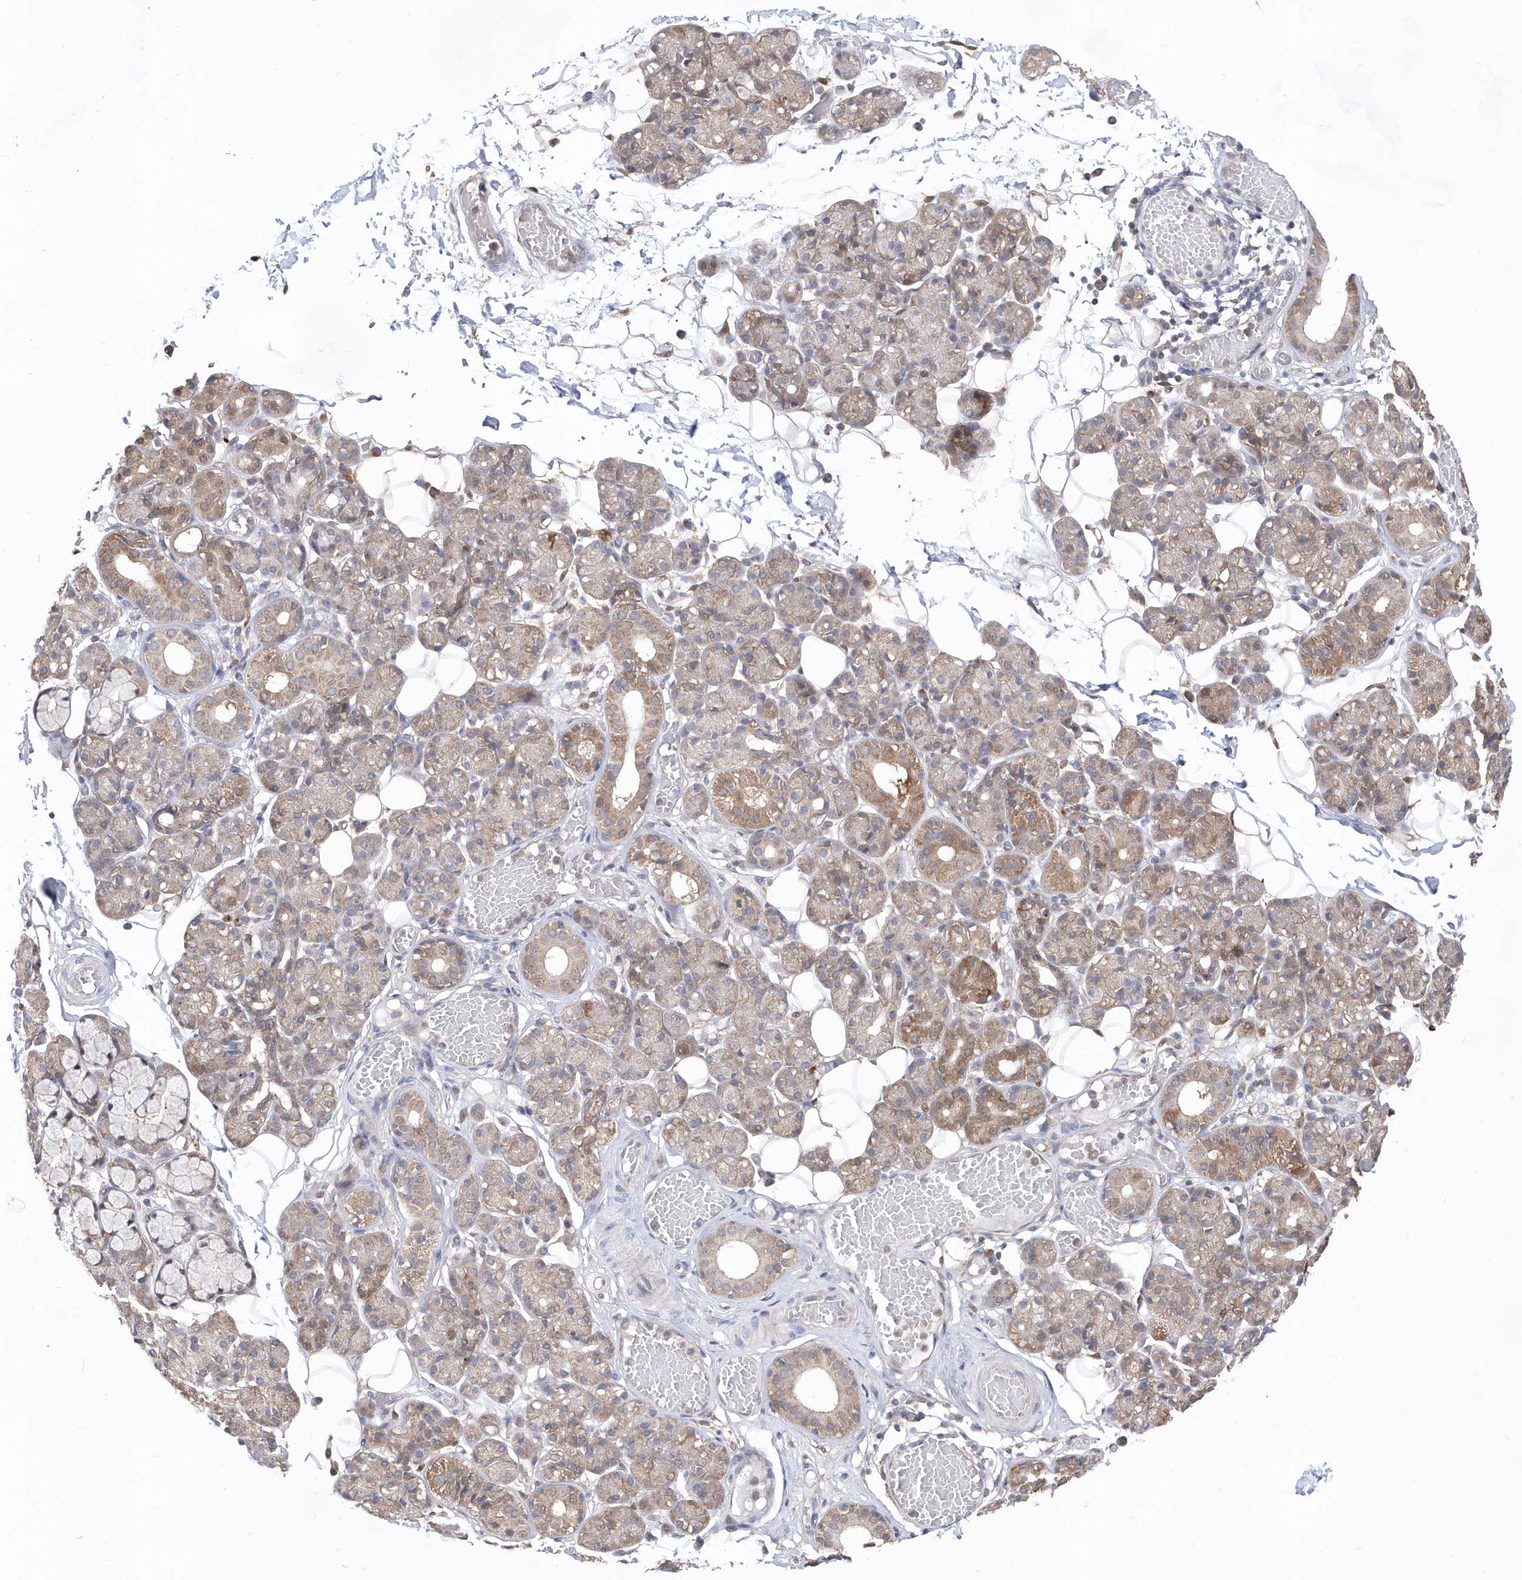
{"staining": {"intensity": "moderate", "quantity": "25%-75%", "location": "cytoplasmic/membranous"}, "tissue": "salivary gland", "cell_type": "Glandular cells", "image_type": "normal", "snomed": [{"axis": "morphology", "description": "Normal tissue, NOS"}, {"axis": "topography", "description": "Salivary gland"}], "caption": "Moderate cytoplasmic/membranous positivity for a protein is seen in about 25%-75% of glandular cells of unremarkable salivary gland using immunohistochemistry (IHC).", "gene": "BDH2", "patient": {"sex": "male", "age": 63}}